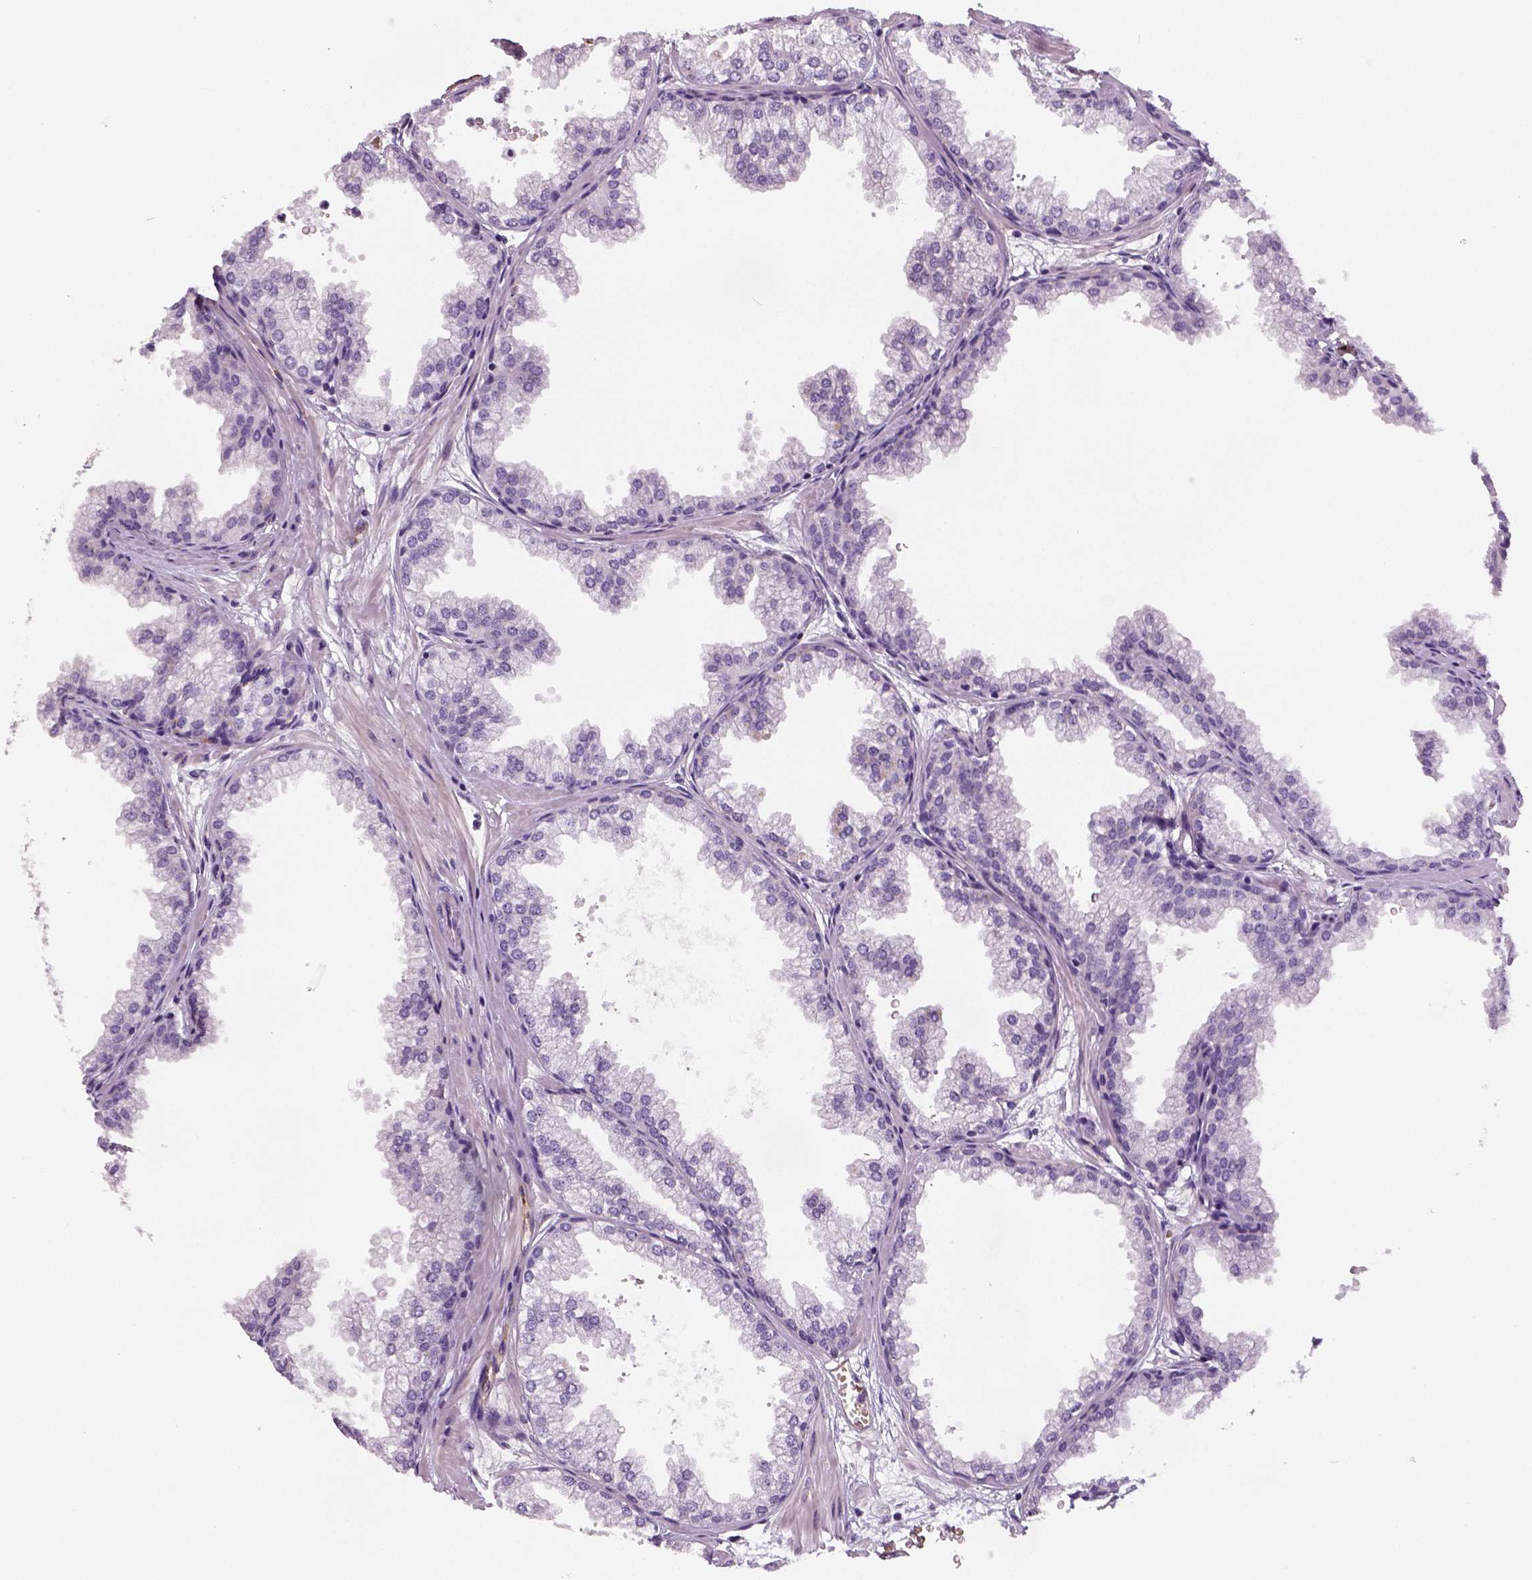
{"staining": {"intensity": "negative", "quantity": "none", "location": "none"}, "tissue": "prostate", "cell_type": "Glandular cells", "image_type": "normal", "snomed": [{"axis": "morphology", "description": "Normal tissue, NOS"}, {"axis": "topography", "description": "Prostate"}], "caption": "A high-resolution micrograph shows immunohistochemistry staining of normal prostate, which shows no significant staining in glandular cells.", "gene": "ENSG00000250349", "patient": {"sex": "male", "age": 37}}